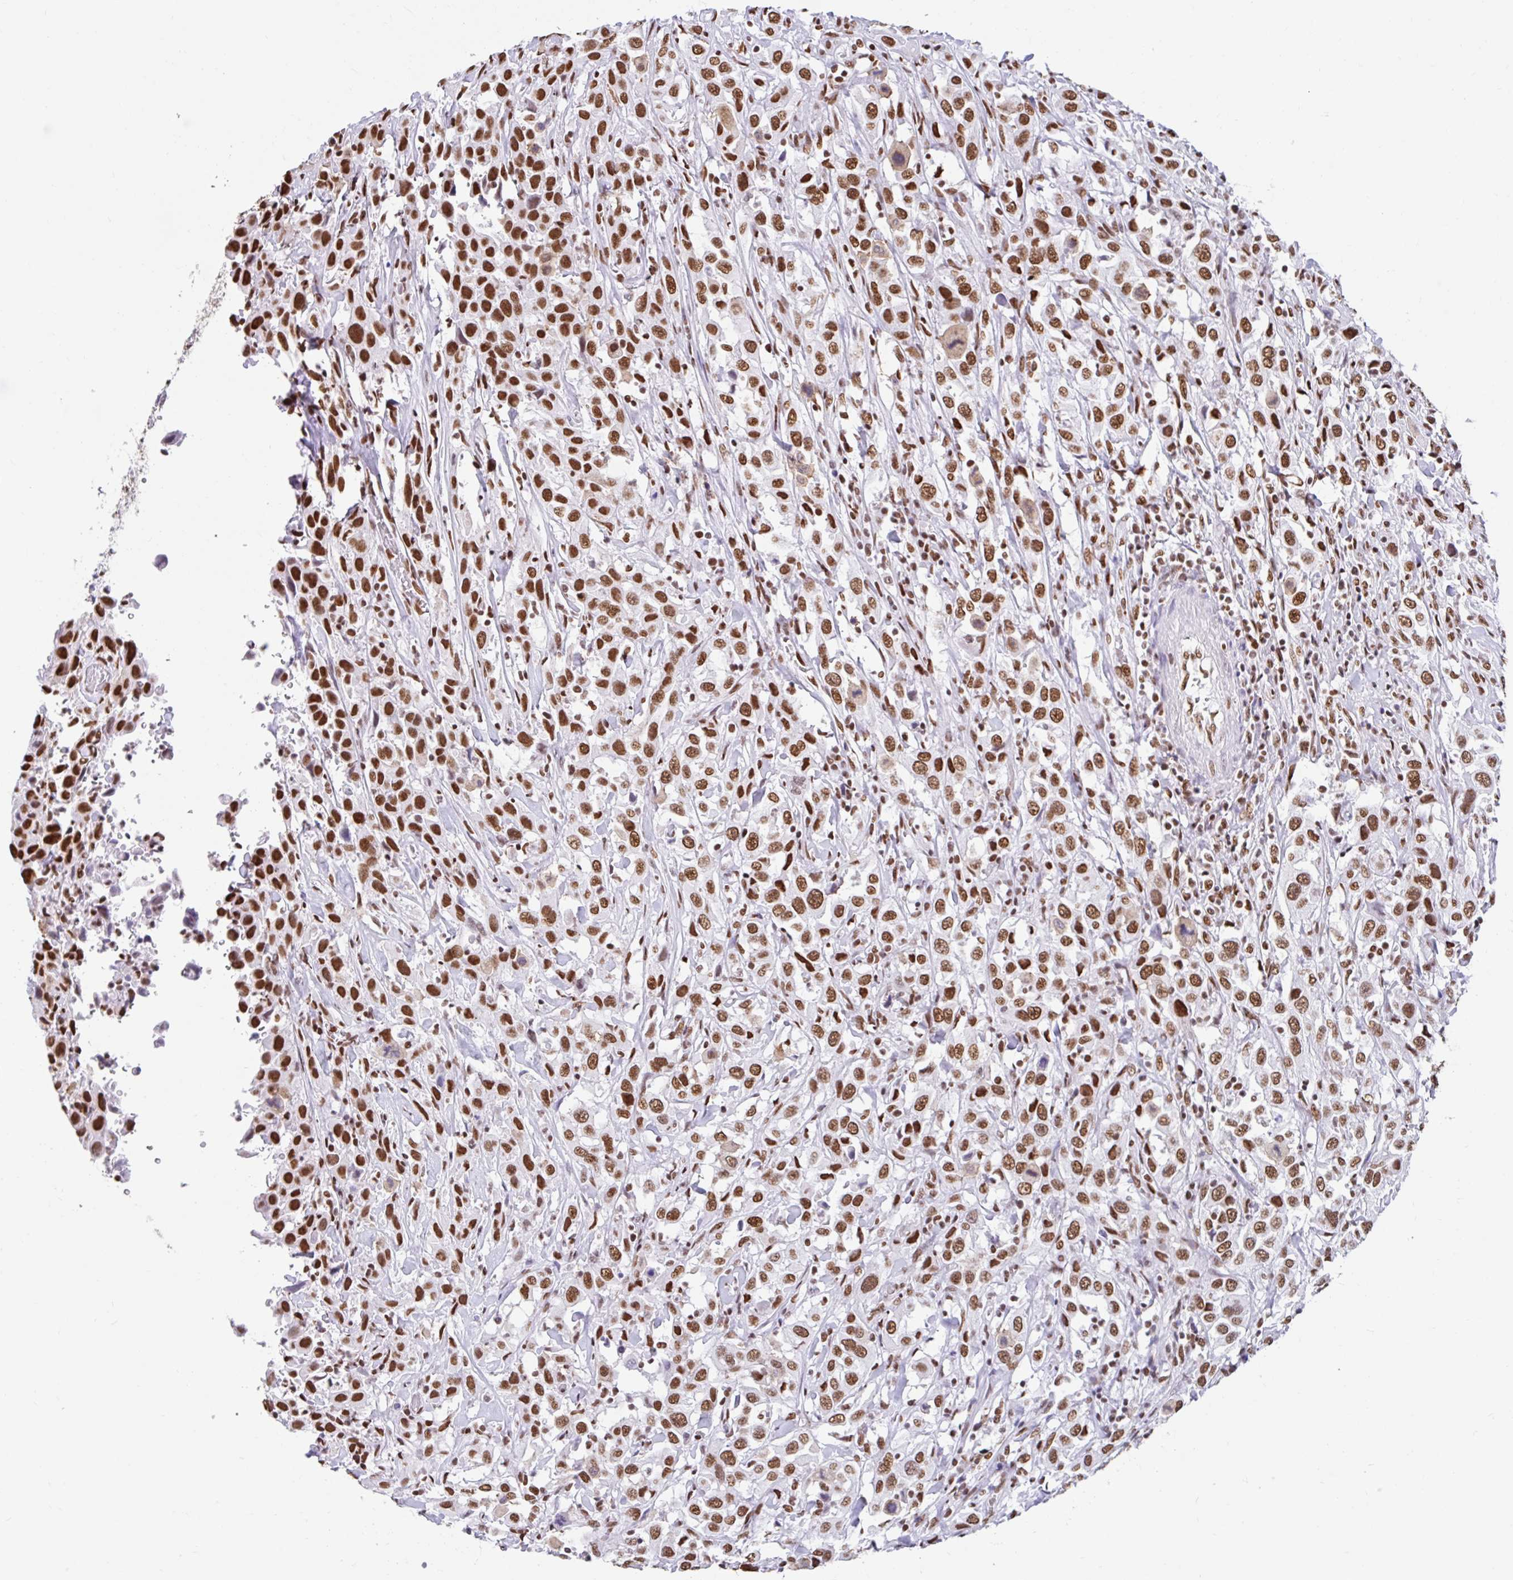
{"staining": {"intensity": "strong", "quantity": ">75%", "location": "nuclear"}, "tissue": "urothelial cancer", "cell_type": "Tumor cells", "image_type": "cancer", "snomed": [{"axis": "morphology", "description": "Urothelial carcinoma, High grade"}, {"axis": "topography", "description": "Urinary bladder"}], "caption": "A brown stain shows strong nuclear positivity of a protein in urothelial cancer tumor cells.", "gene": "KHDRBS1", "patient": {"sex": "male", "age": 61}}